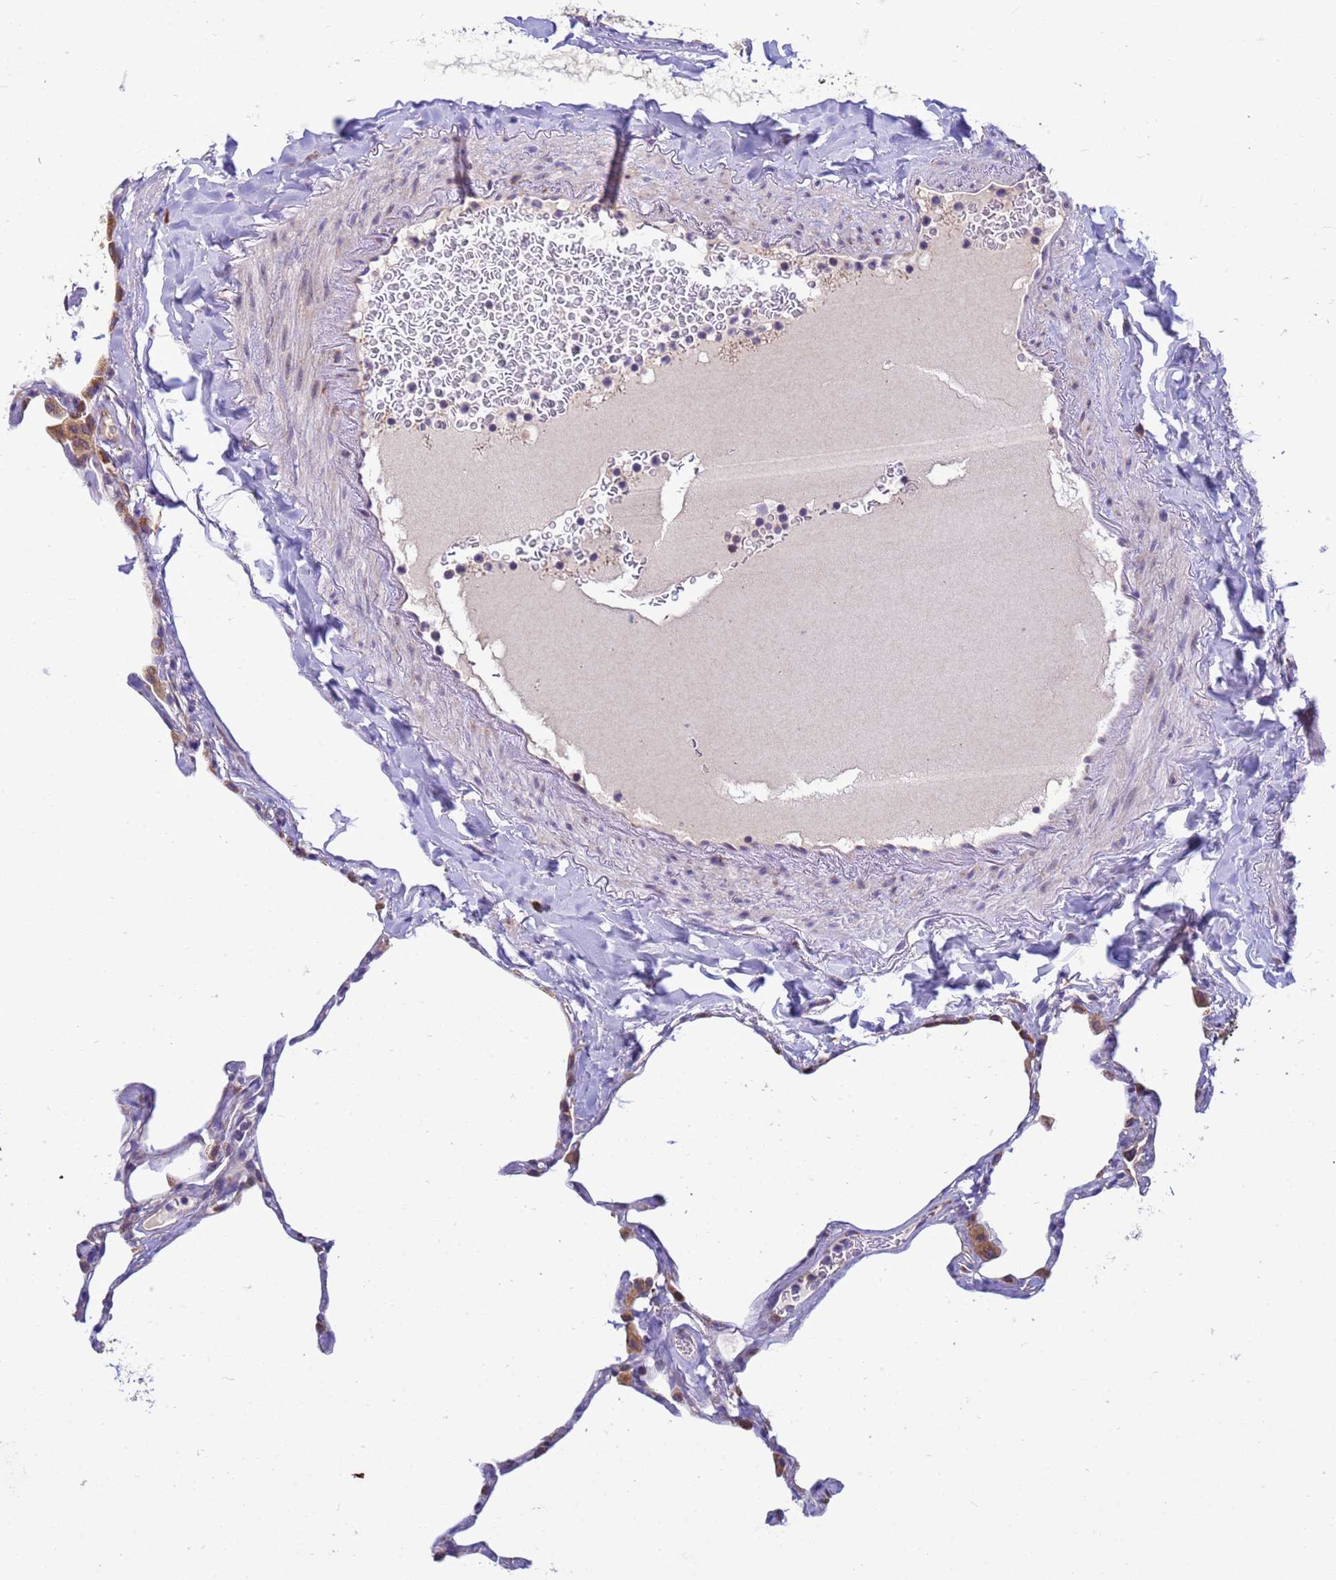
{"staining": {"intensity": "negative", "quantity": "none", "location": "none"}, "tissue": "lung", "cell_type": "Alveolar cells", "image_type": "normal", "snomed": [{"axis": "morphology", "description": "Normal tissue, NOS"}, {"axis": "topography", "description": "Lung"}], "caption": "An IHC histopathology image of normal lung is shown. There is no staining in alveolar cells of lung. The staining is performed using DAB (3,3'-diaminobenzidine) brown chromogen with nuclei counter-stained in using hematoxylin.", "gene": "THAP5", "patient": {"sex": "male", "age": 65}}